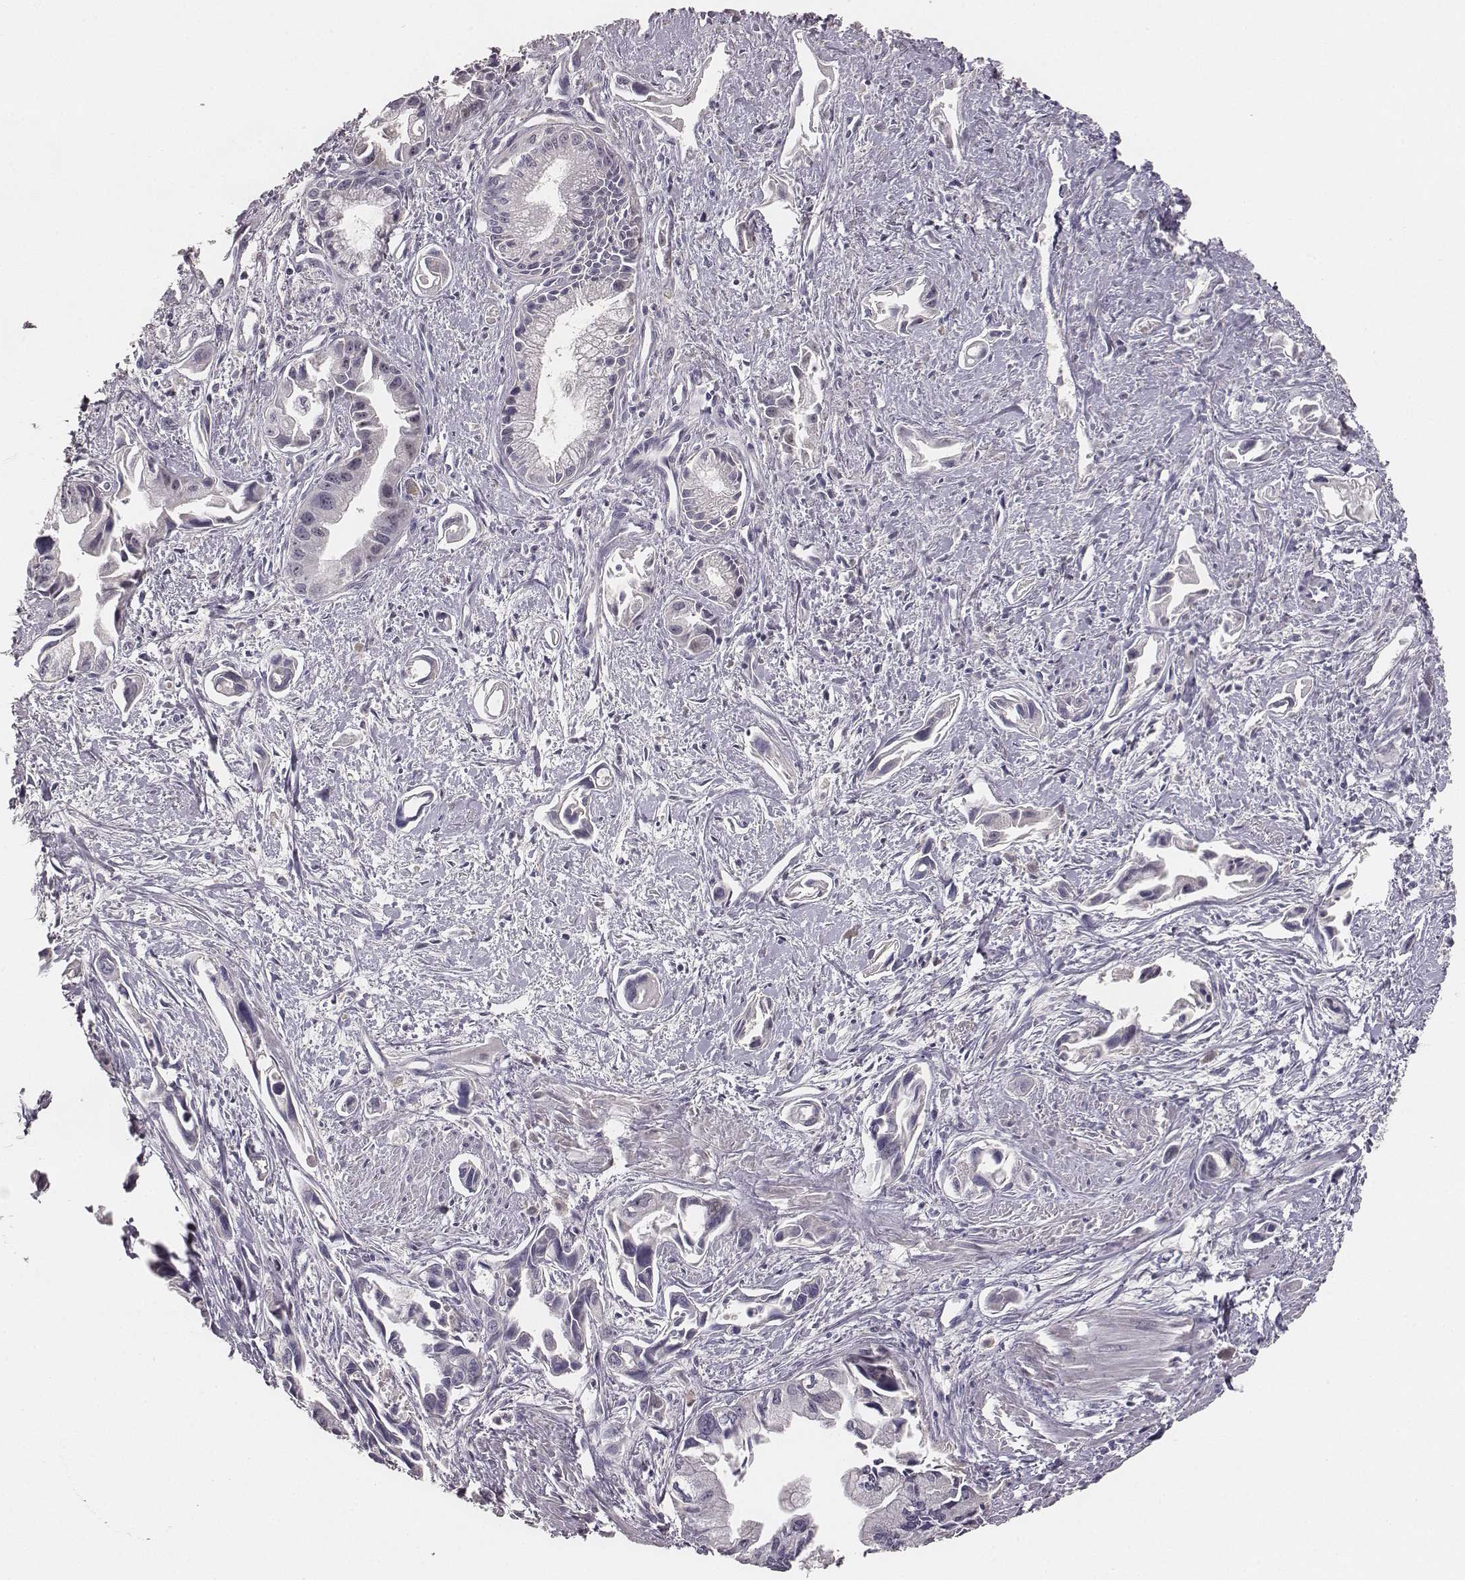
{"staining": {"intensity": "negative", "quantity": "none", "location": "none"}, "tissue": "pancreatic cancer", "cell_type": "Tumor cells", "image_type": "cancer", "snomed": [{"axis": "morphology", "description": "Adenocarcinoma, NOS"}, {"axis": "topography", "description": "Pancreas"}], "caption": "There is no significant expression in tumor cells of adenocarcinoma (pancreatic).", "gene": "NIFK", "patient": {"sex": "female", "age": 61}}